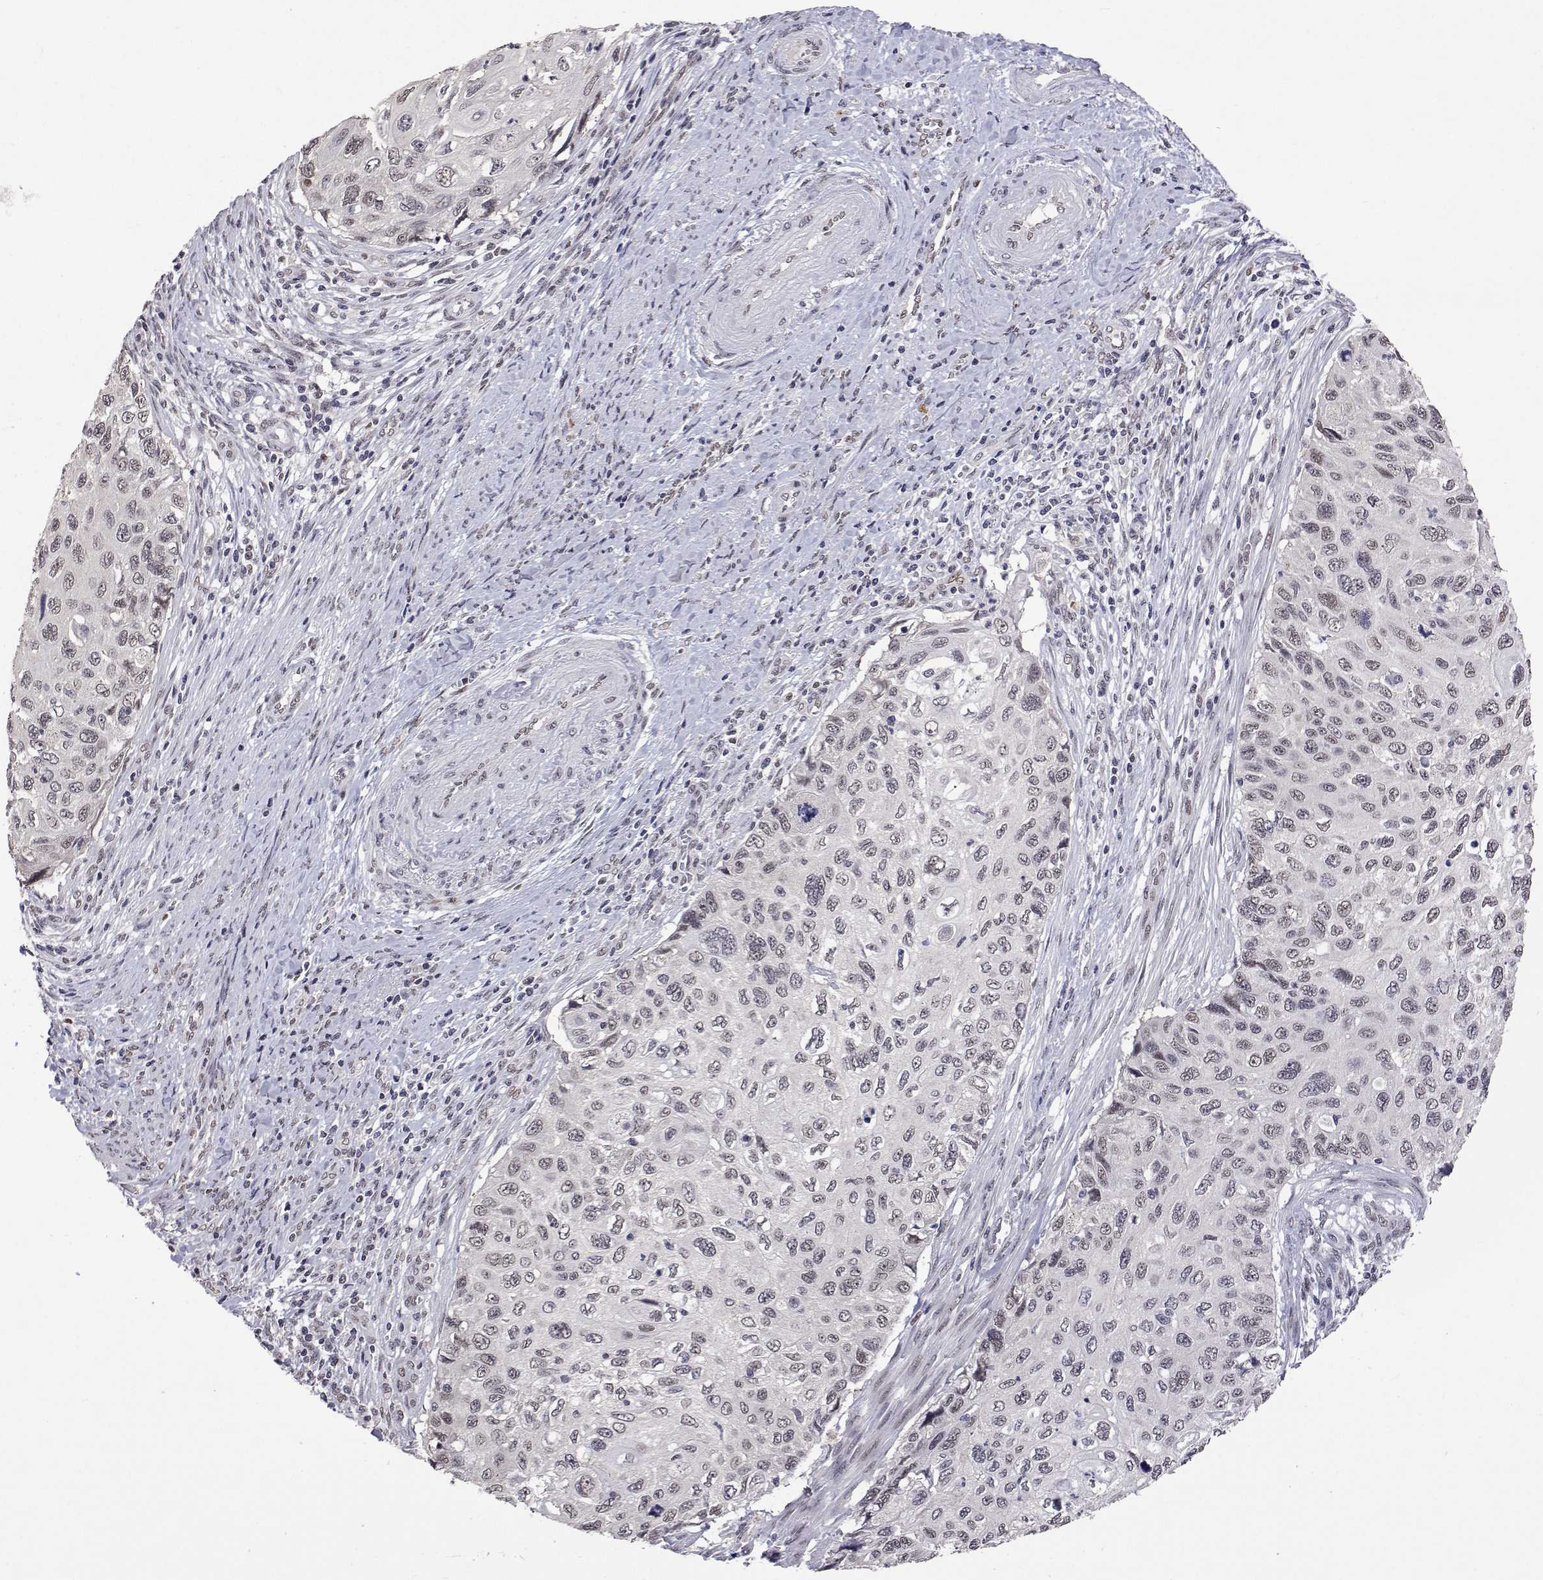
{"staining": {"intensity": "weak", "quantity": "<25%", "location": "nuclear"}, "tissue": "cervical cancer", "cell_type": "Tumor cells", "image_type": "cancer", "snomed": [{"axis": "morphology", "description": "Squamous cell carcinoma, NOS"}, {"axis": "topography", "description": "Cervix"}], "caption": "Immunohistochemical staining of human cervical cancer (squamous cell carcinoma) exhibits no significant positivity in tumor cells.", "gene": "HNRNPA0", "patient": {"sex": "female", "age": 70}}